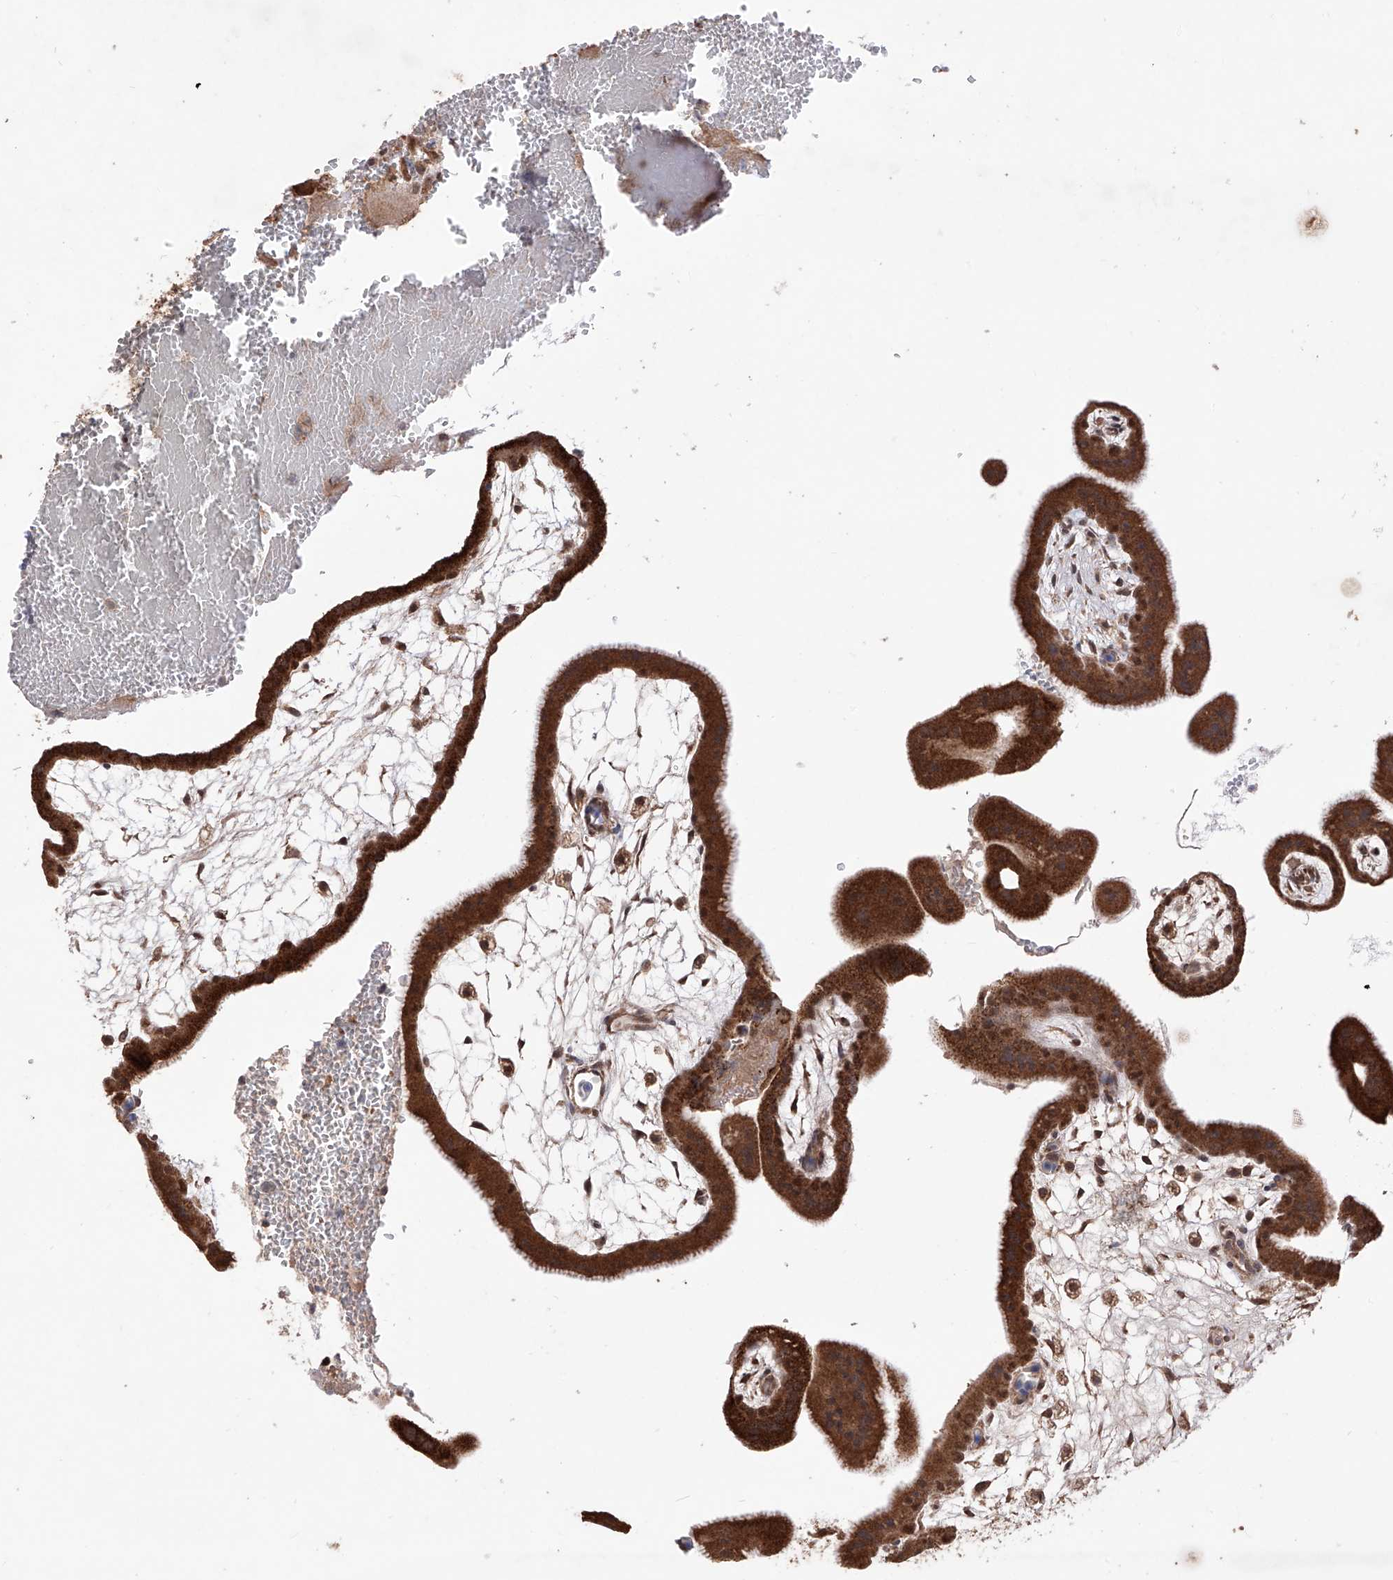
{"staining": {"intensity": "moderate", "quantity": ">75%", "location": "cytoplasmic/membranous,nuclear"}, "tissue": "placenta", "cell_type": "Decidual cells", "image_type": "normal", "snomed": [{"axis": "morphology", "description": "Normal tissue, NOS"}, {"axis": "topography", "description": "Placenta"}], "caption": "Placenta stained with IHC displays moderate cytoplasmic/membranous,nuclear expression in approximately >75% of decidual cells.", "gene": "SDHAF4", "patient": {"sex": "female", "age": 35}}